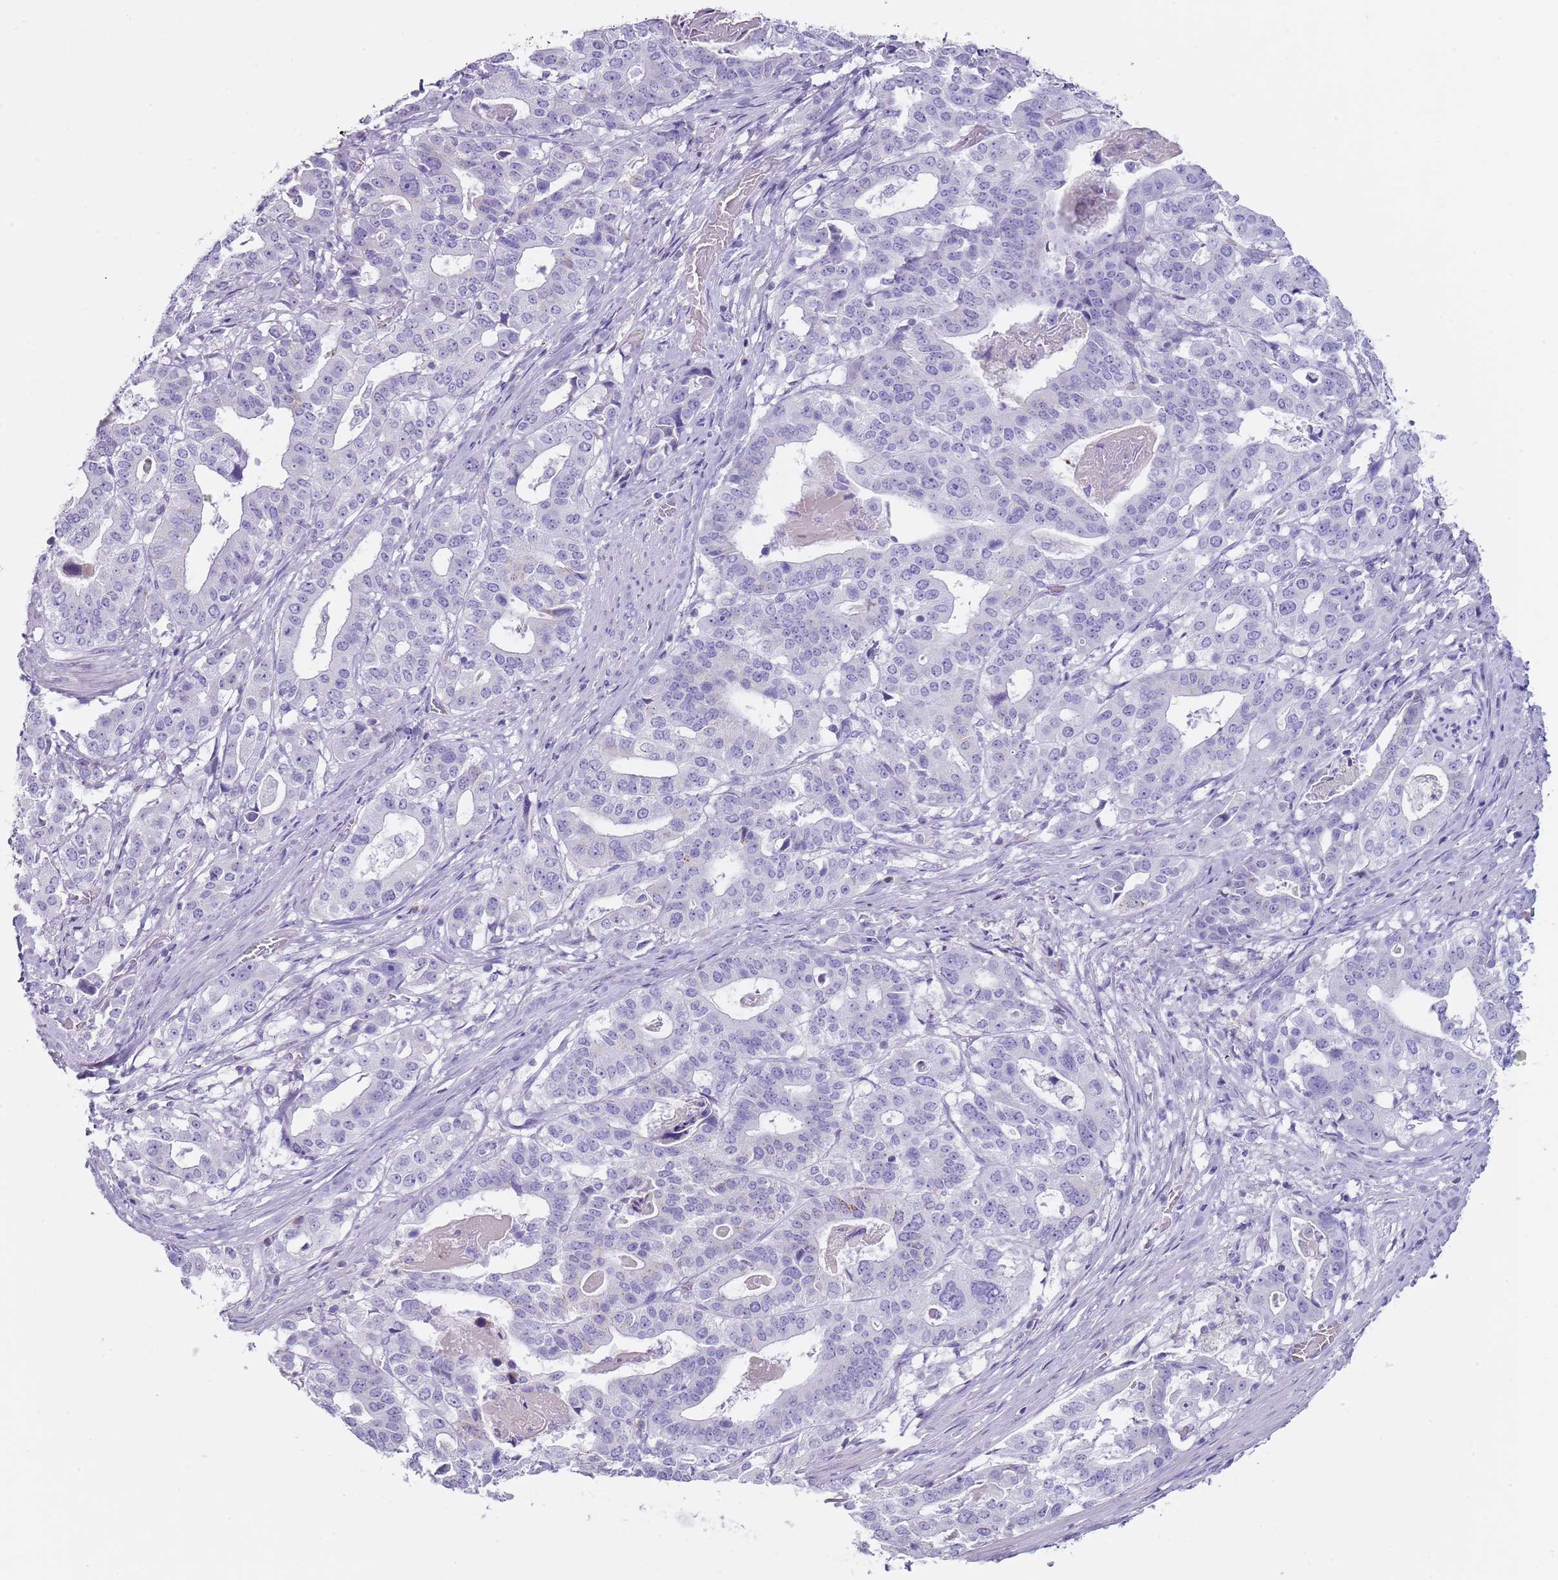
{"staining": {"intensity": "negative", "quantity": "none", "location": "none"}, "tissue": "stomach cancer", "cell_type": "Tumor cells", "image_type": "cancer", "snomed": [{"axis": "morphology", "description": "Adenocarcinoma, NOS"}, {"axis": "topography", "description": "Stomach"}], "caption": "There is no significant staining in tumor cells of stomach cancer (adenocarcinoma).", "gene": "NBPF20", "patient": {"sex": "male", "age": 48}}